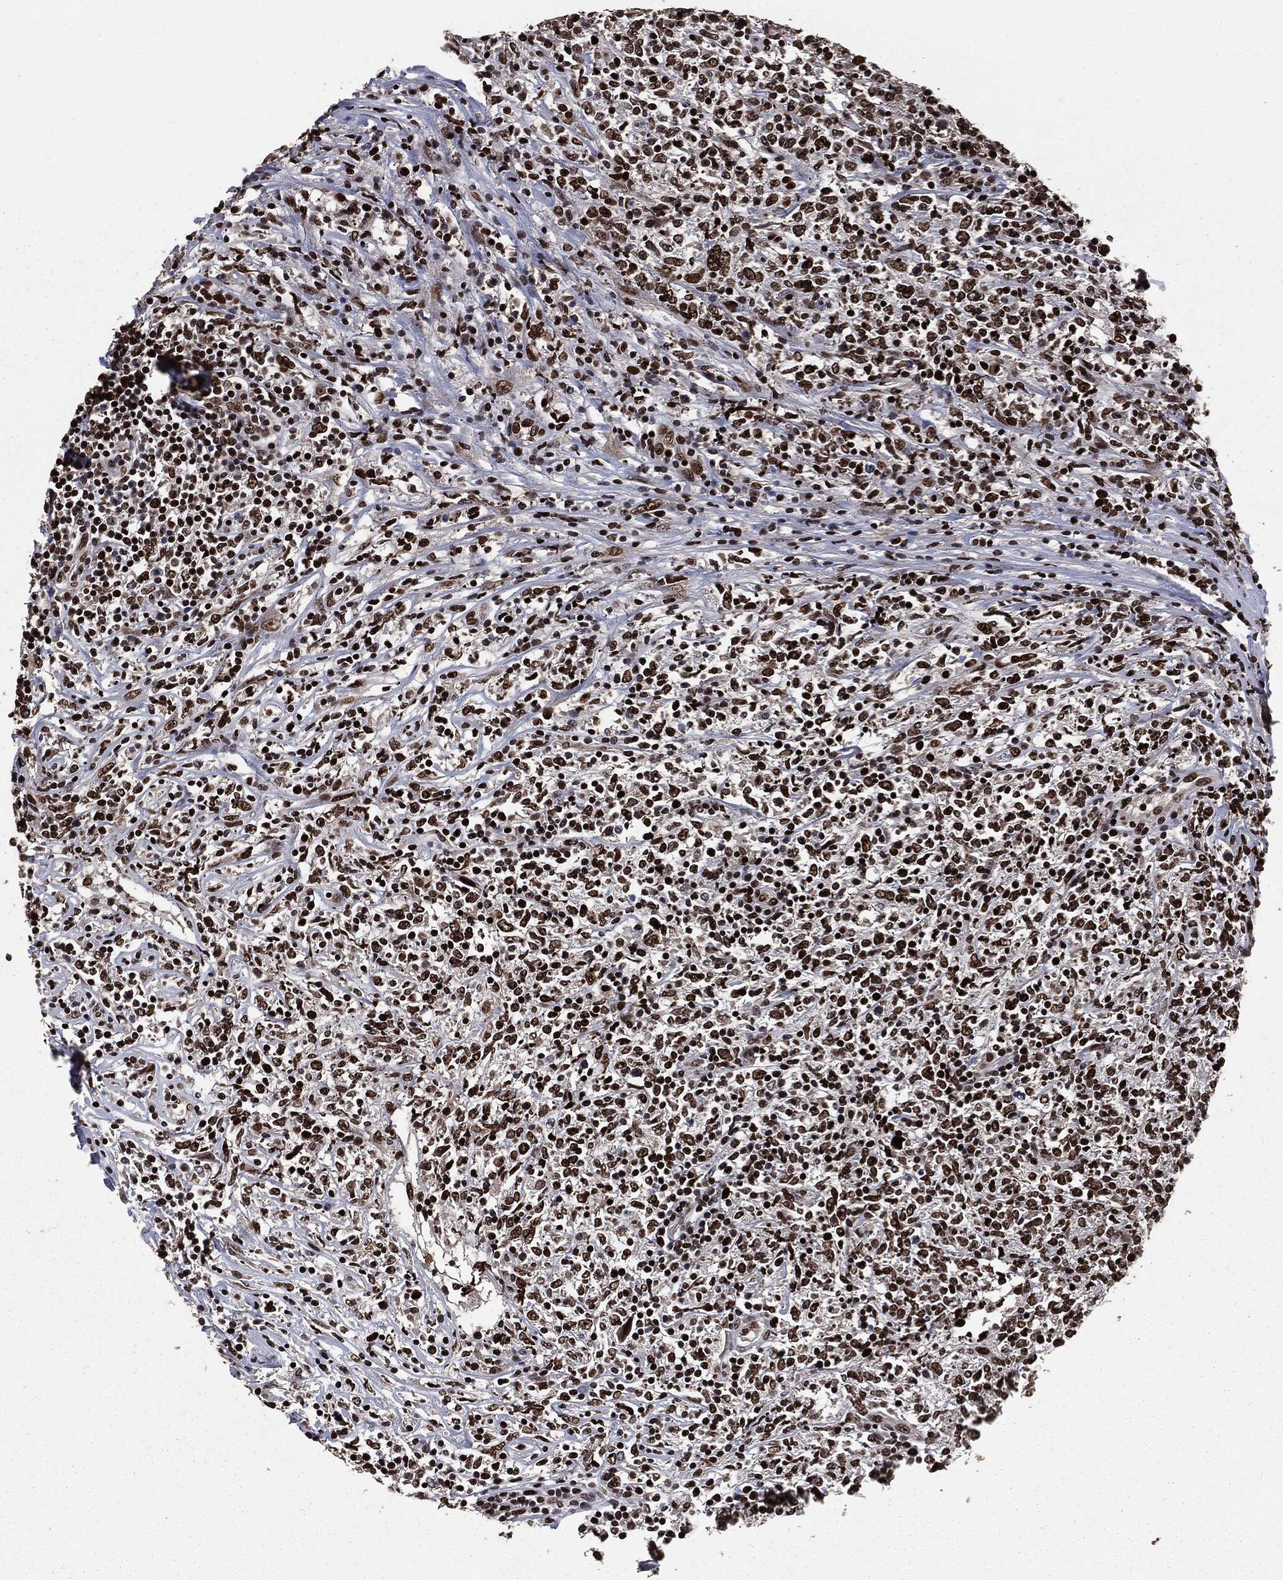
{"staining": {"intensity": "strong", "quantity": ">75%", "location": "nuclear"}, "tissue": "lymphoma", "cell_type": "Tumor cells", "image_type": "cancer", "snomed": [{"axis": "morphology", "description": "Malignant lymphoma, non-Hodgkin's type, High grade"}, {"axis": "topography", "description": "Lymph node"}], "caption": "Lymphoma stained with a protein marker exhibits strong staining in tumor cells.", "gene": "DVL2", "patient": {"sex": "female", "age": 84}}